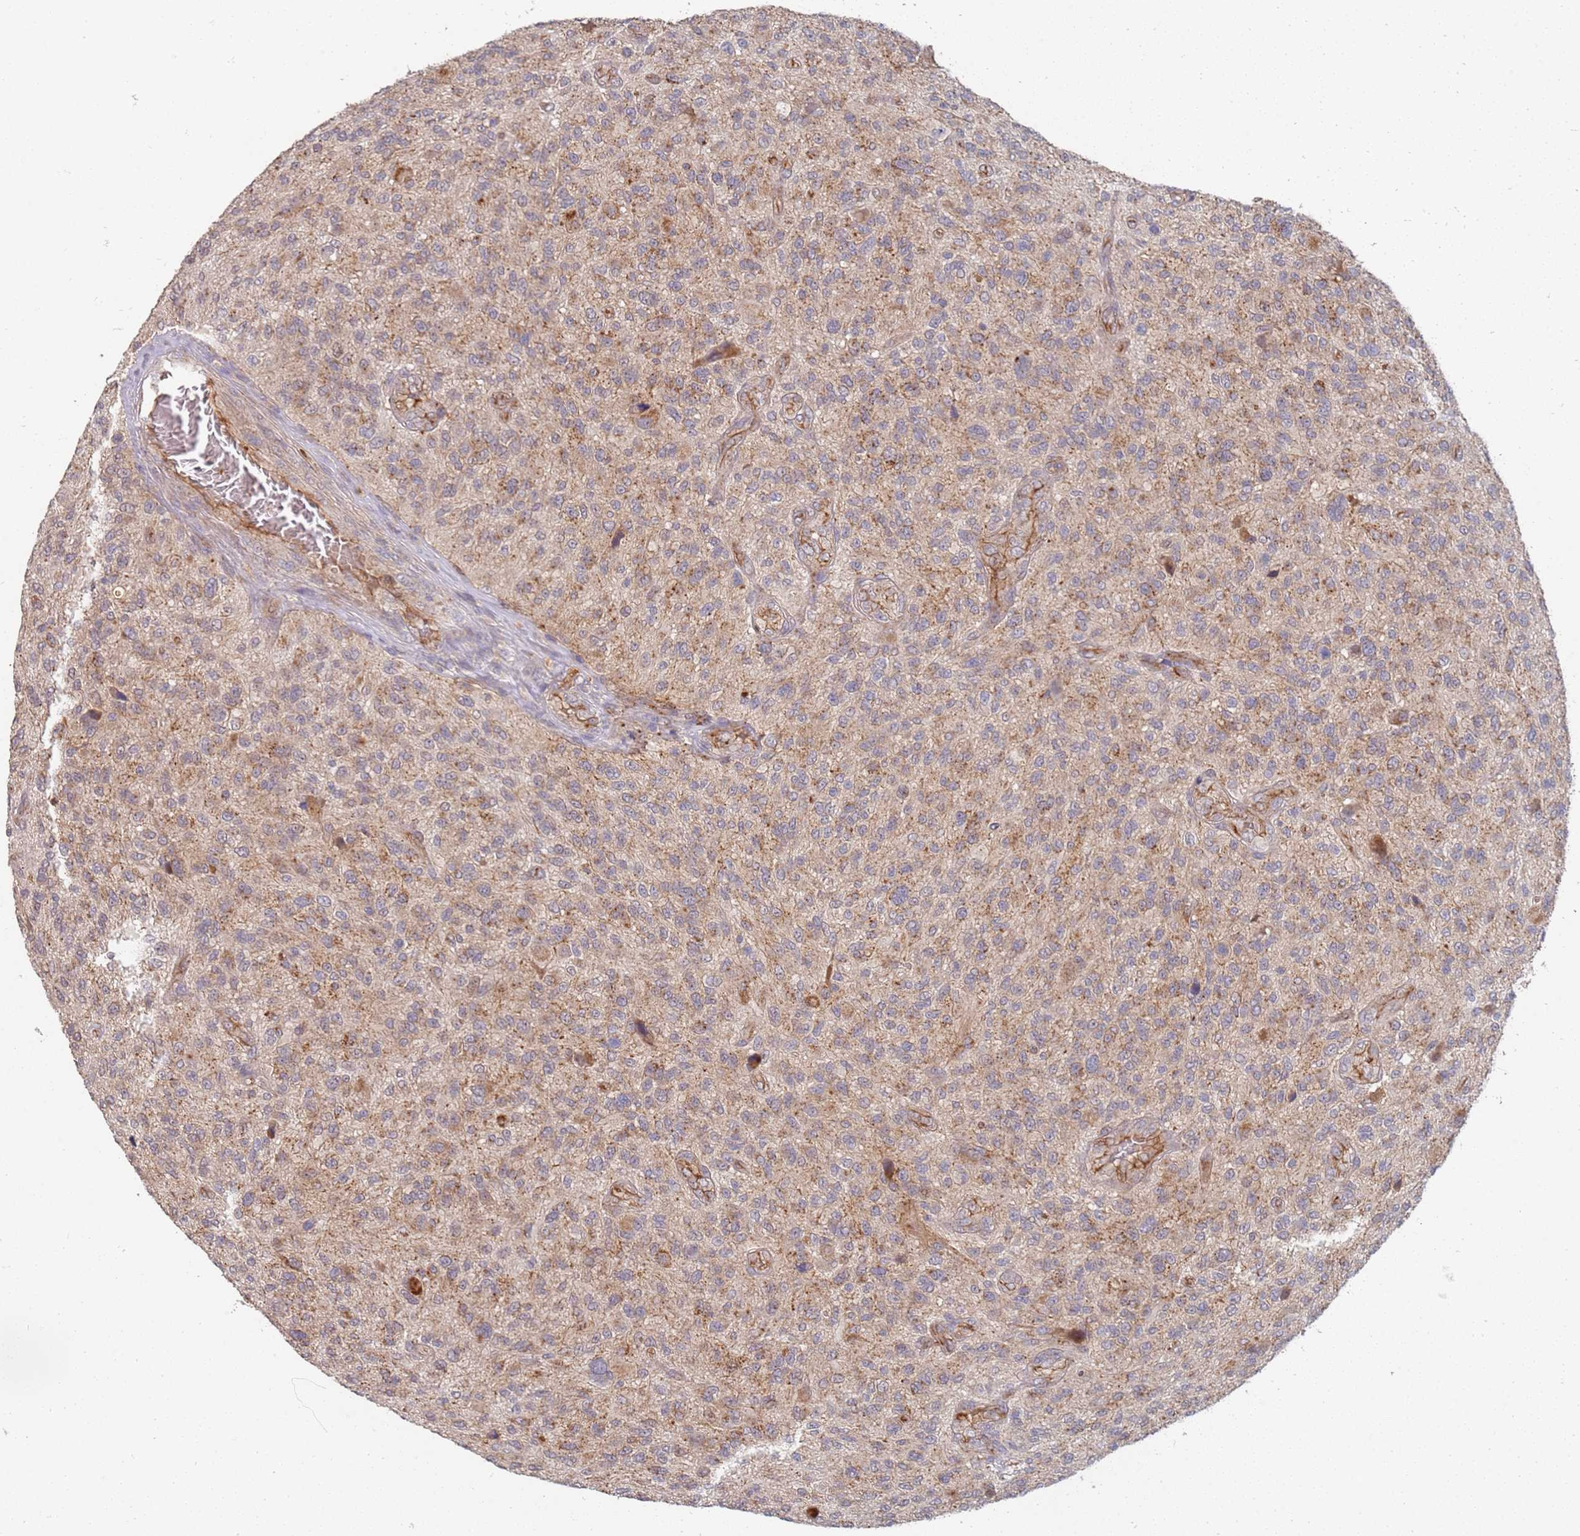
{"staining": {"intensity": "weak", "quantity": "<25%", "location": "cytoplasmic/membranous"}, "tissue": "glioma", "cell_type": "Tumor cells", "image_type": "cancer", "snomed": [{"axis": "morphology", "description": "Glioma, malignant, High grade"}, {"axis": "topography", "description": "Brain"}], "caption": "This is an IHC image of human malignant glioma (high-grade). There is no expression in tumor cells.", "gene": "ABCB6", "patient": {"sex": "male", "age": 47}}